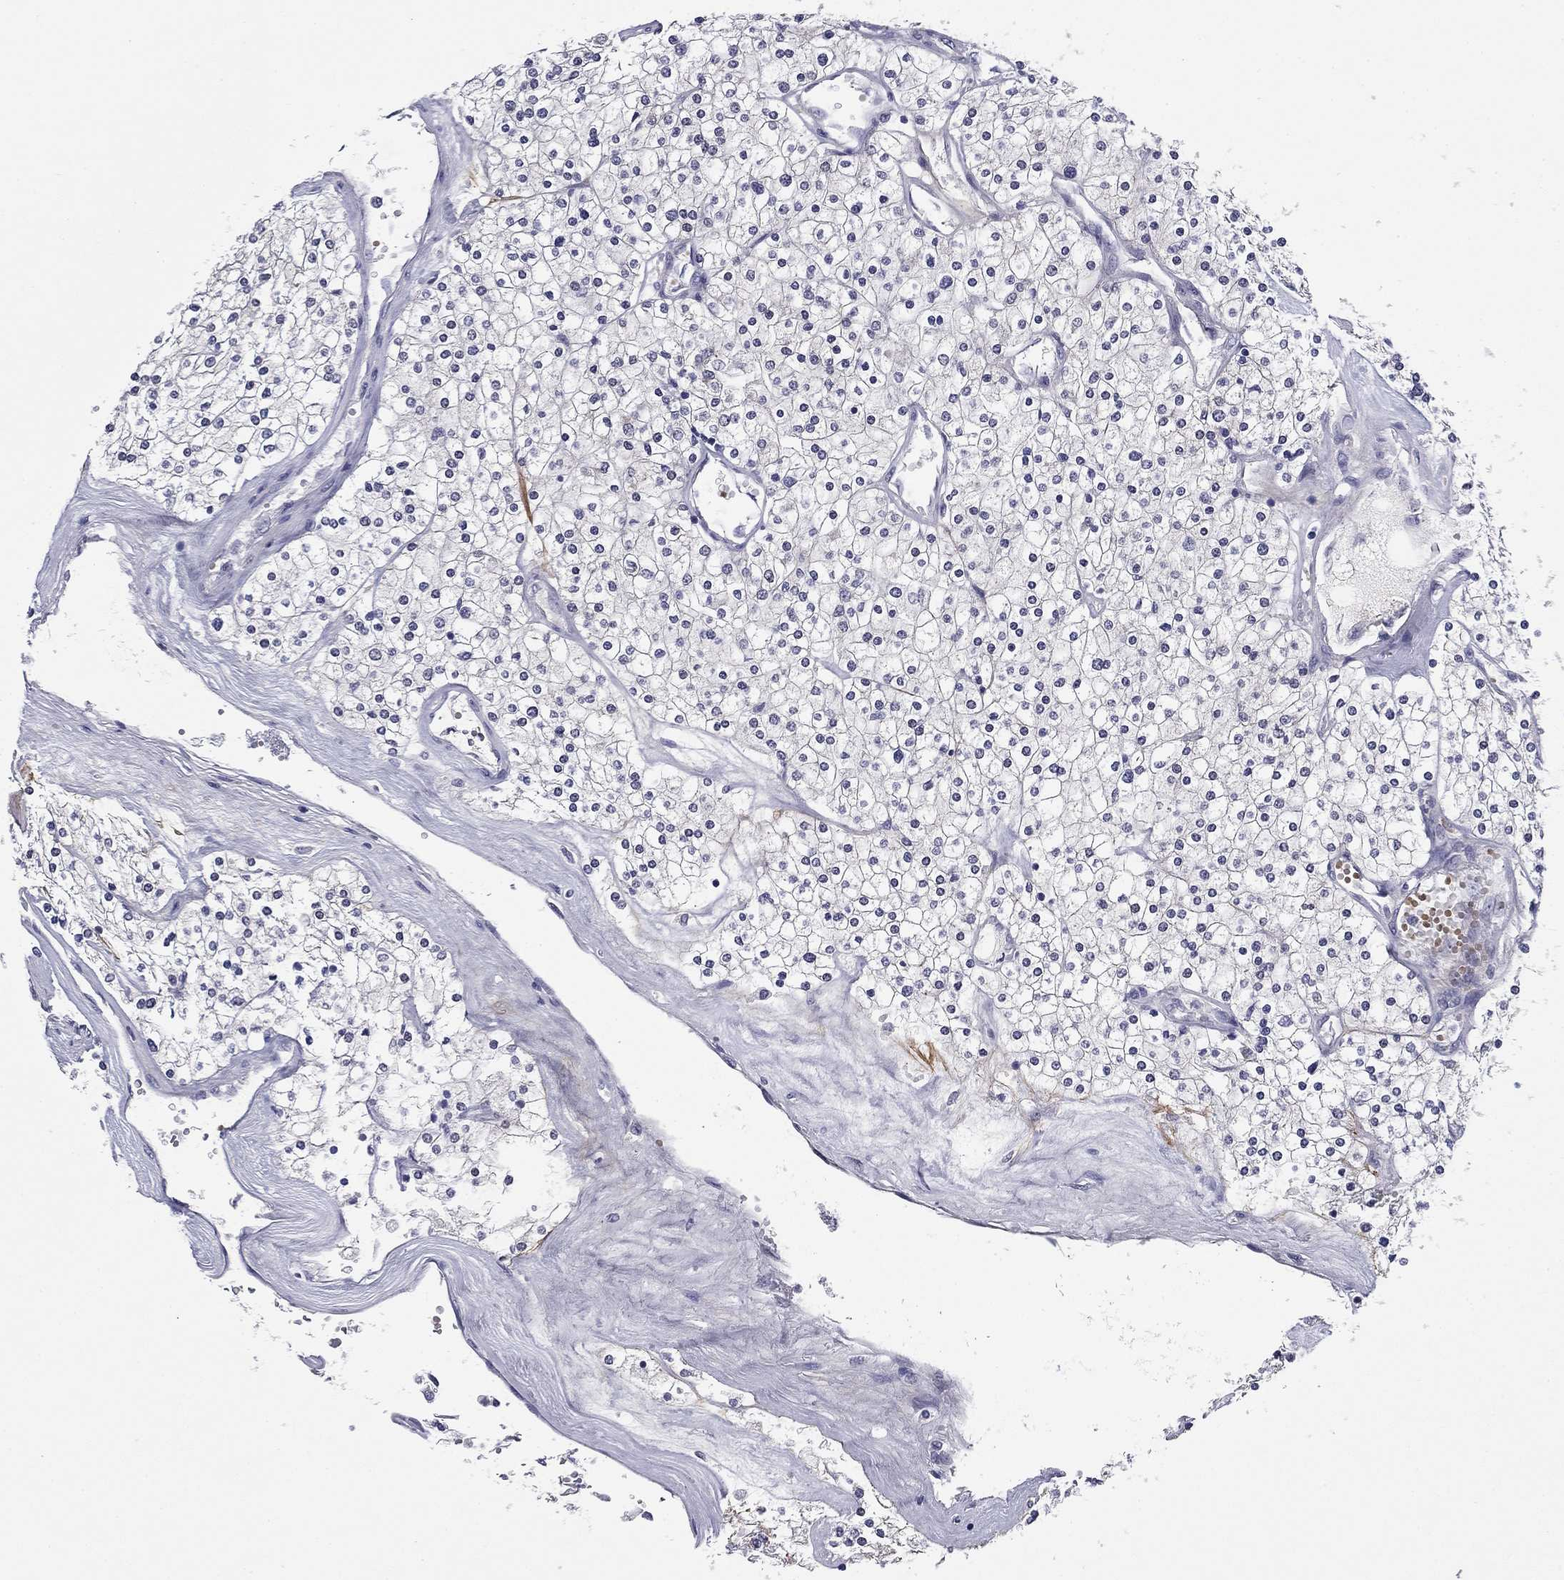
{"staining": {"intensity": "negative", "quantity": "none", "location": "none"}, "tissue": "renal cancer", "cell_type": "Tumor cells", "image_type": "cancer", "snomed": [{"axis": "morphology", "description": "Adenocarcinoma, NOS"}, {"axis": "topography", "description": "Kidney"}], "caption": "DAB (3,3'-diaminobenzidine) immunohistochemical staining of renal adenocarcinoma displays no significant staining in tumor cells. (Stains: DAB immunohistochemistry (IHC) with hematoxylin counter stain, Microscopy: brightfield microscopy at high magnification).", "gene": "REXO5", "patient": {"sex": "male", "age": 80}}